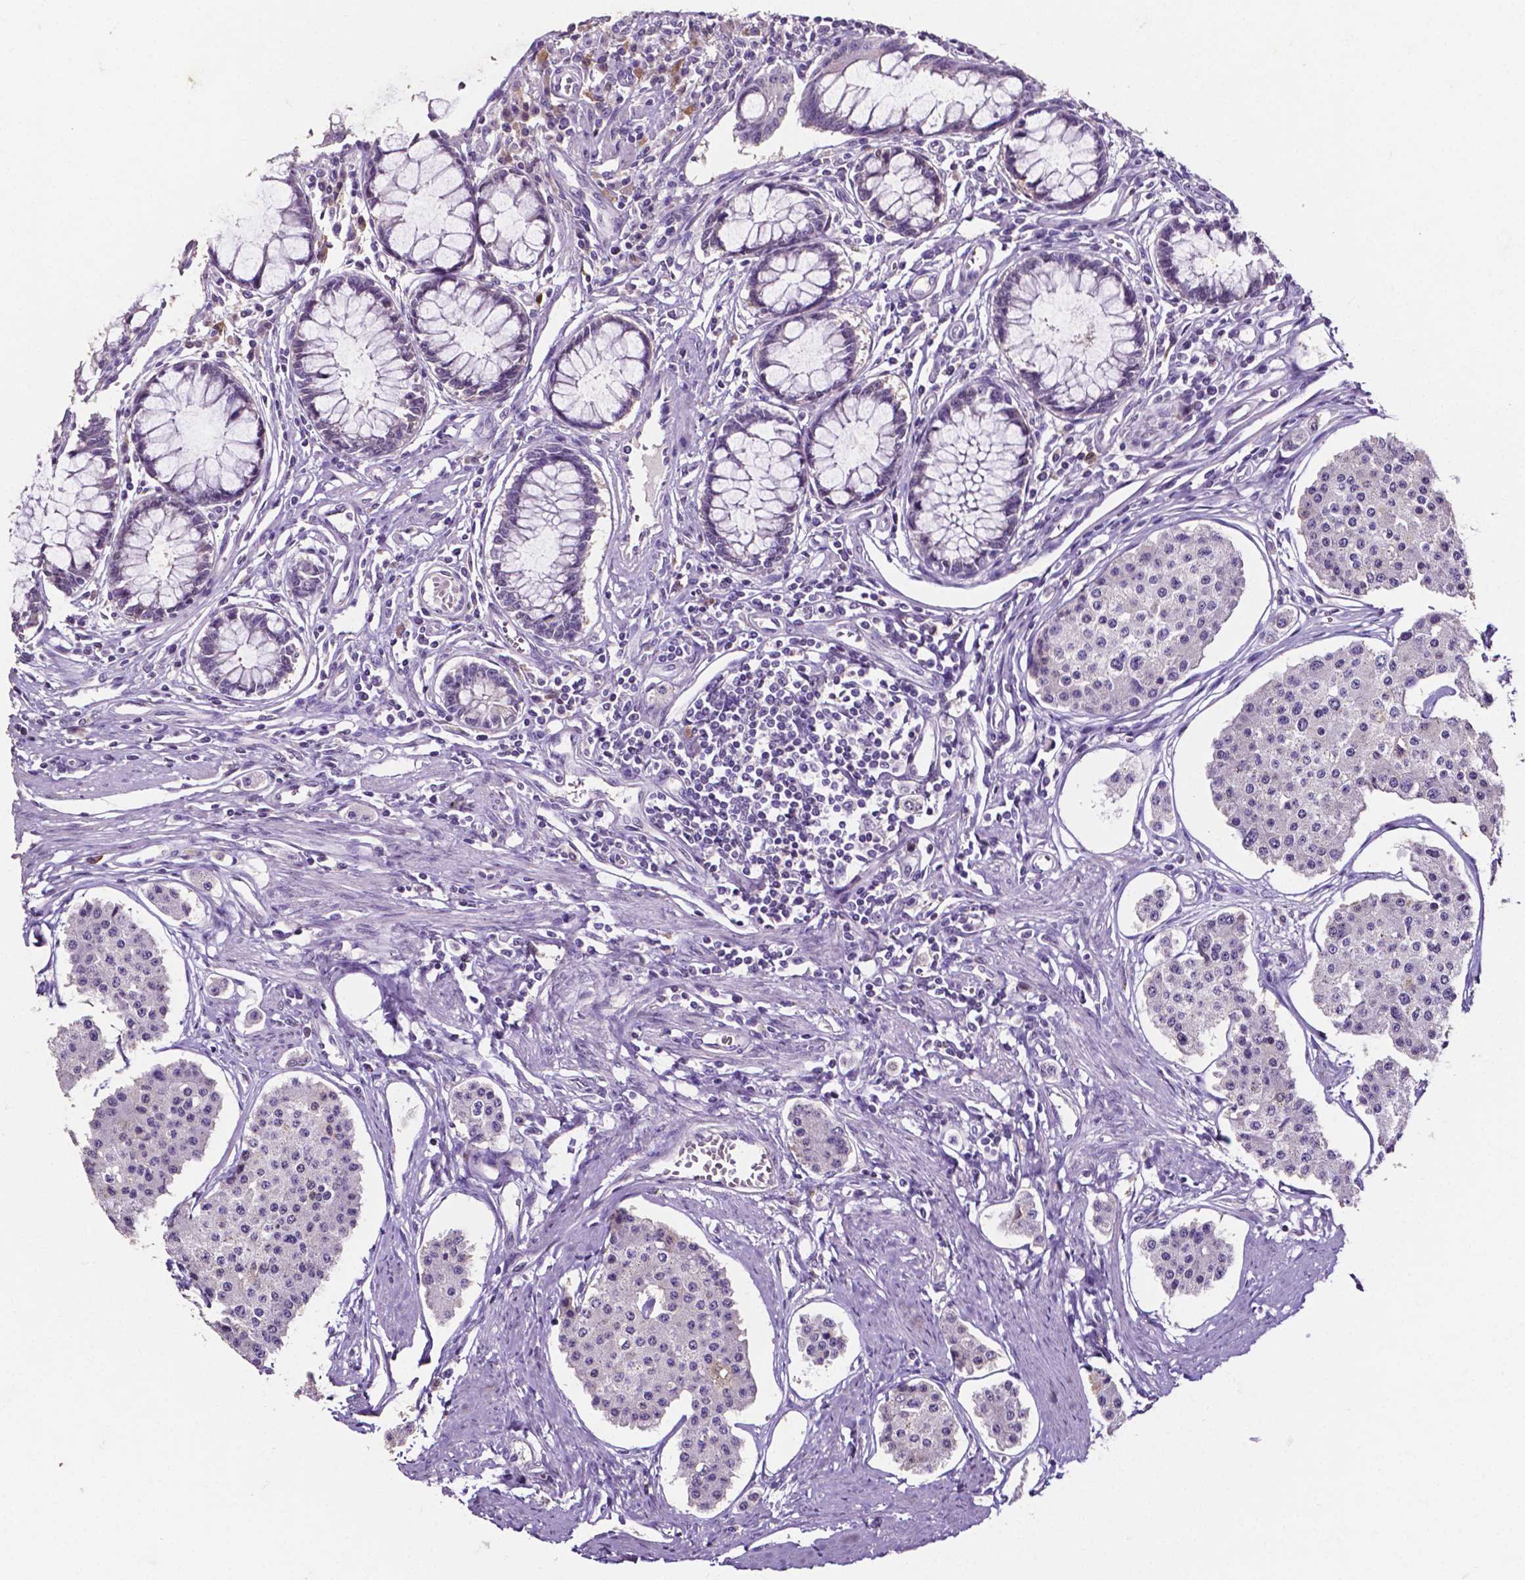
{"staining": {"intensity": "negative", "quantity": "none", "location": "none"}, "tissue": "carcinoid", "cell_type": "Tumor cells", "image_type": "cancer", "snomed": [{"axis": "morphology", "description": "Carcinoid, malignant, NOS"}, {"axis": "topography", "description": "Small intestine"}], "caption": "The micrograph exhibits no staining of tumor cells in carcinoid (malignant).", "gene": "PSAT1", "patient": {"sex": "female", "age": 65}}